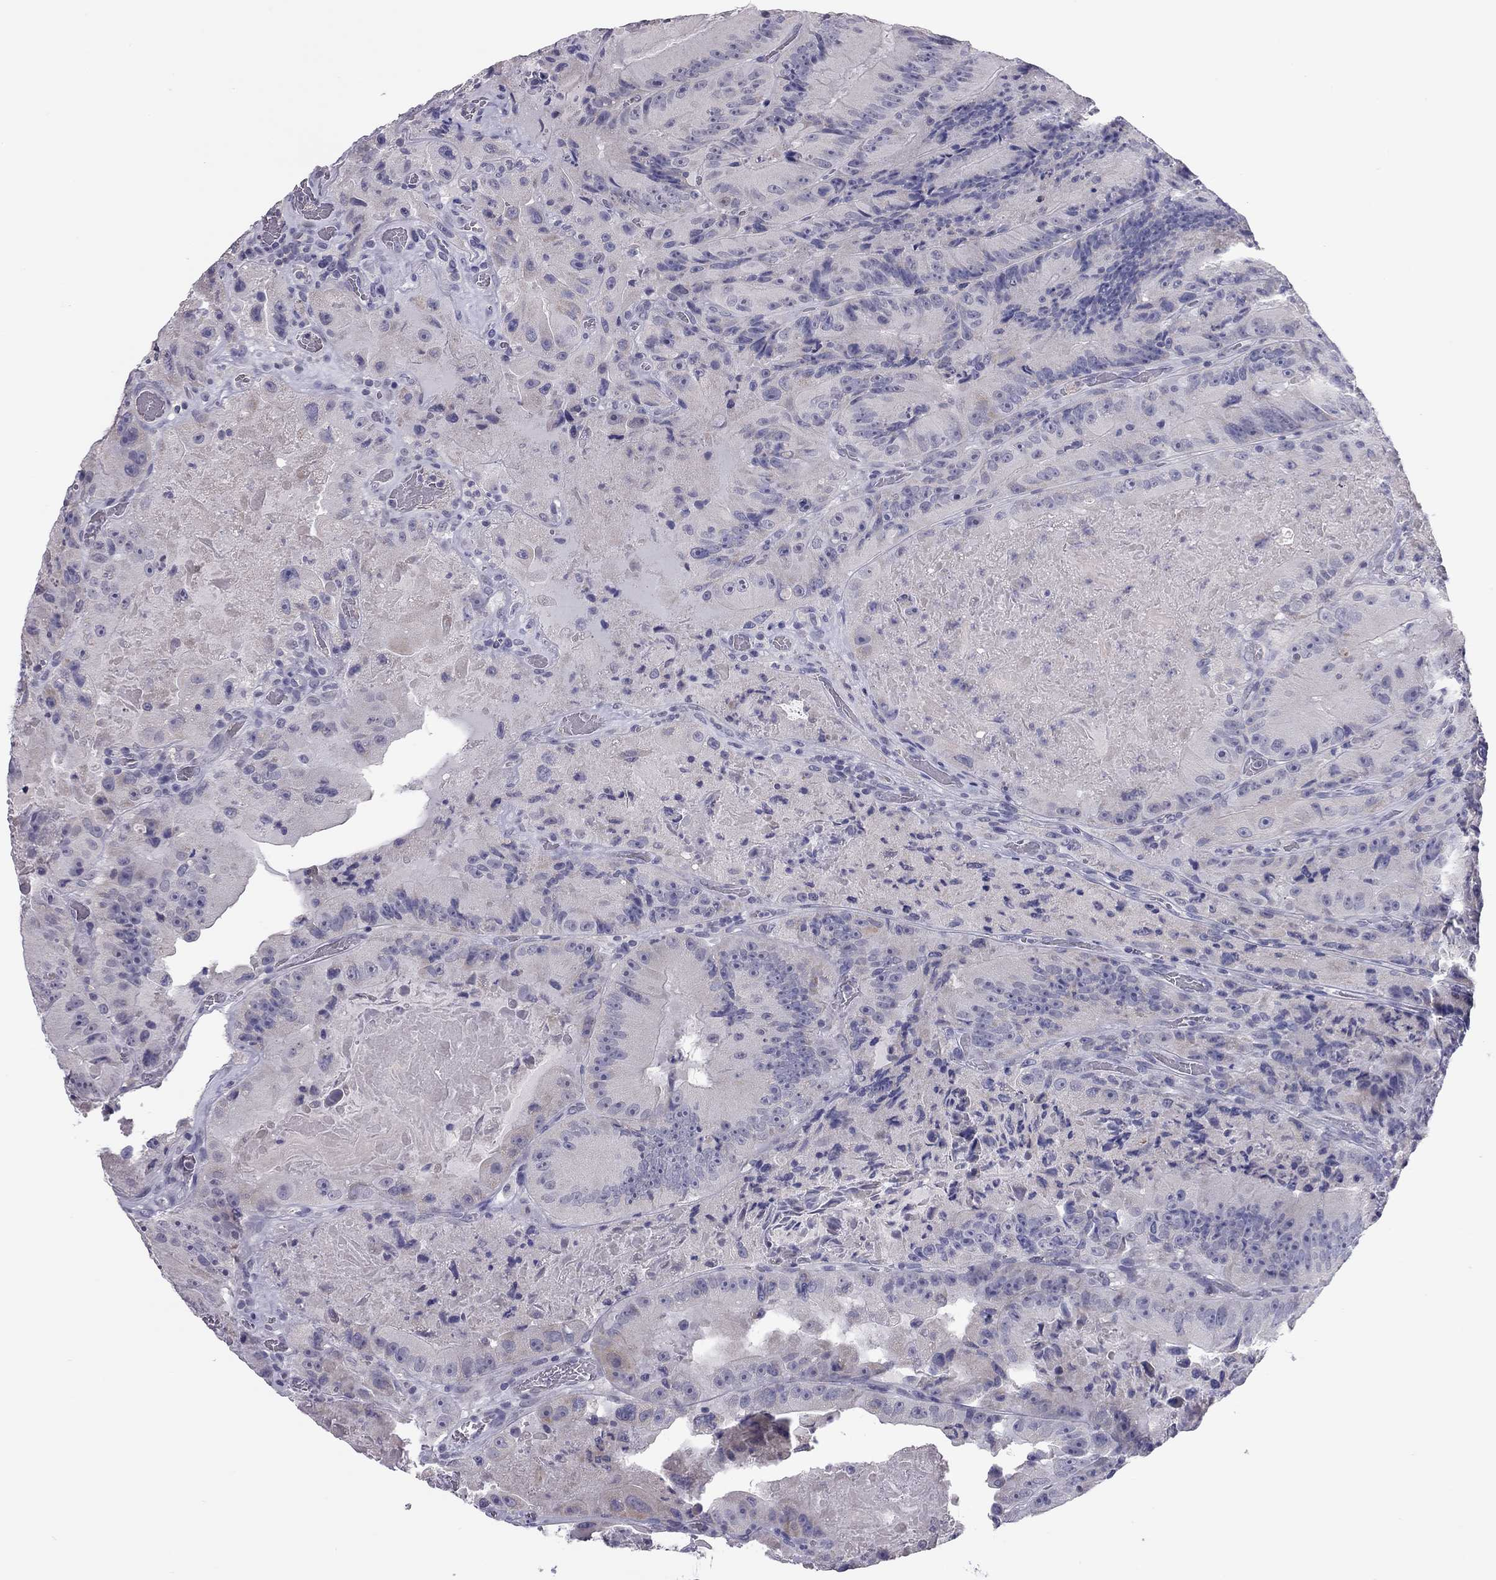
{"staining": {"intensity": "negative", "quantity": "none", "location": "none"}, "tissue": "colorectal cancer", "cell_type": "Tumor cells", "image_type": "cancer", "snomed": [{"axis": "morphology", "description": "Adenocarcinoma, NOS"}, {"axis": "topography", "description": "Colon"}], "caption": "This is an immunohistochemistry (IHC) micrograph of colorectal adenocarcinoma. There is no positivity in tumor cells.", "gene": "PPP1R3A", "patient": {"sex": "female", "age": 86}}